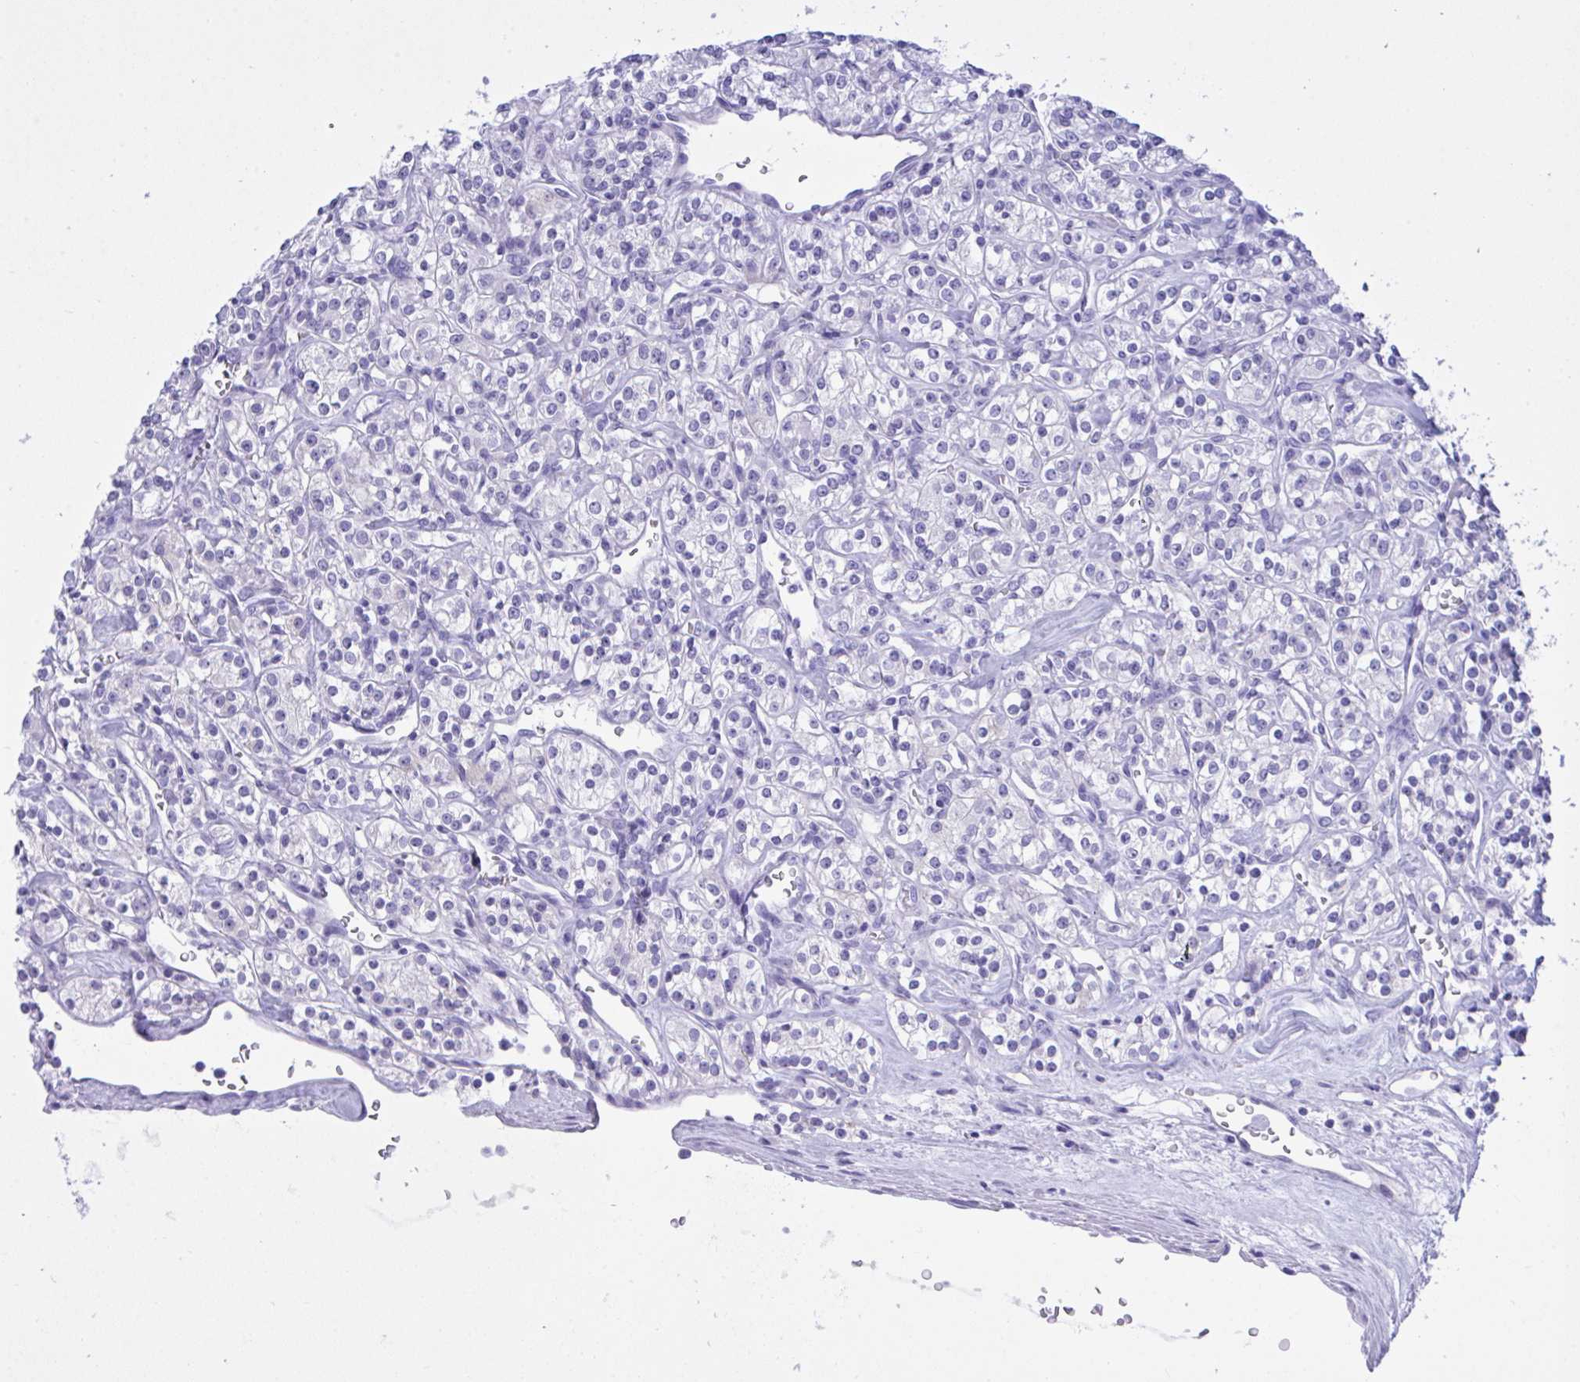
{"staining": {"intensity": "negative", "quantity": "none", "location": "none"}, "tissue": "renal cancer", "cell_type": "Tumor cells", "image_type": "cancer", "snomed": [{"axis": "morphology", "description": "Adenocarcinoma, NOS"}, {"axis": "topography", "description": "Kidney"}], "caption": "Micrograph shows no protein expression in tumor cells of renal adenocarcinoma tissue. Brightfield microscopy of IHC stained with DAB (brown) and hematoxylin (blue), captured at high magnification.", "gene": "BEX5", "patient": {"sex": "male", "age": 77}}